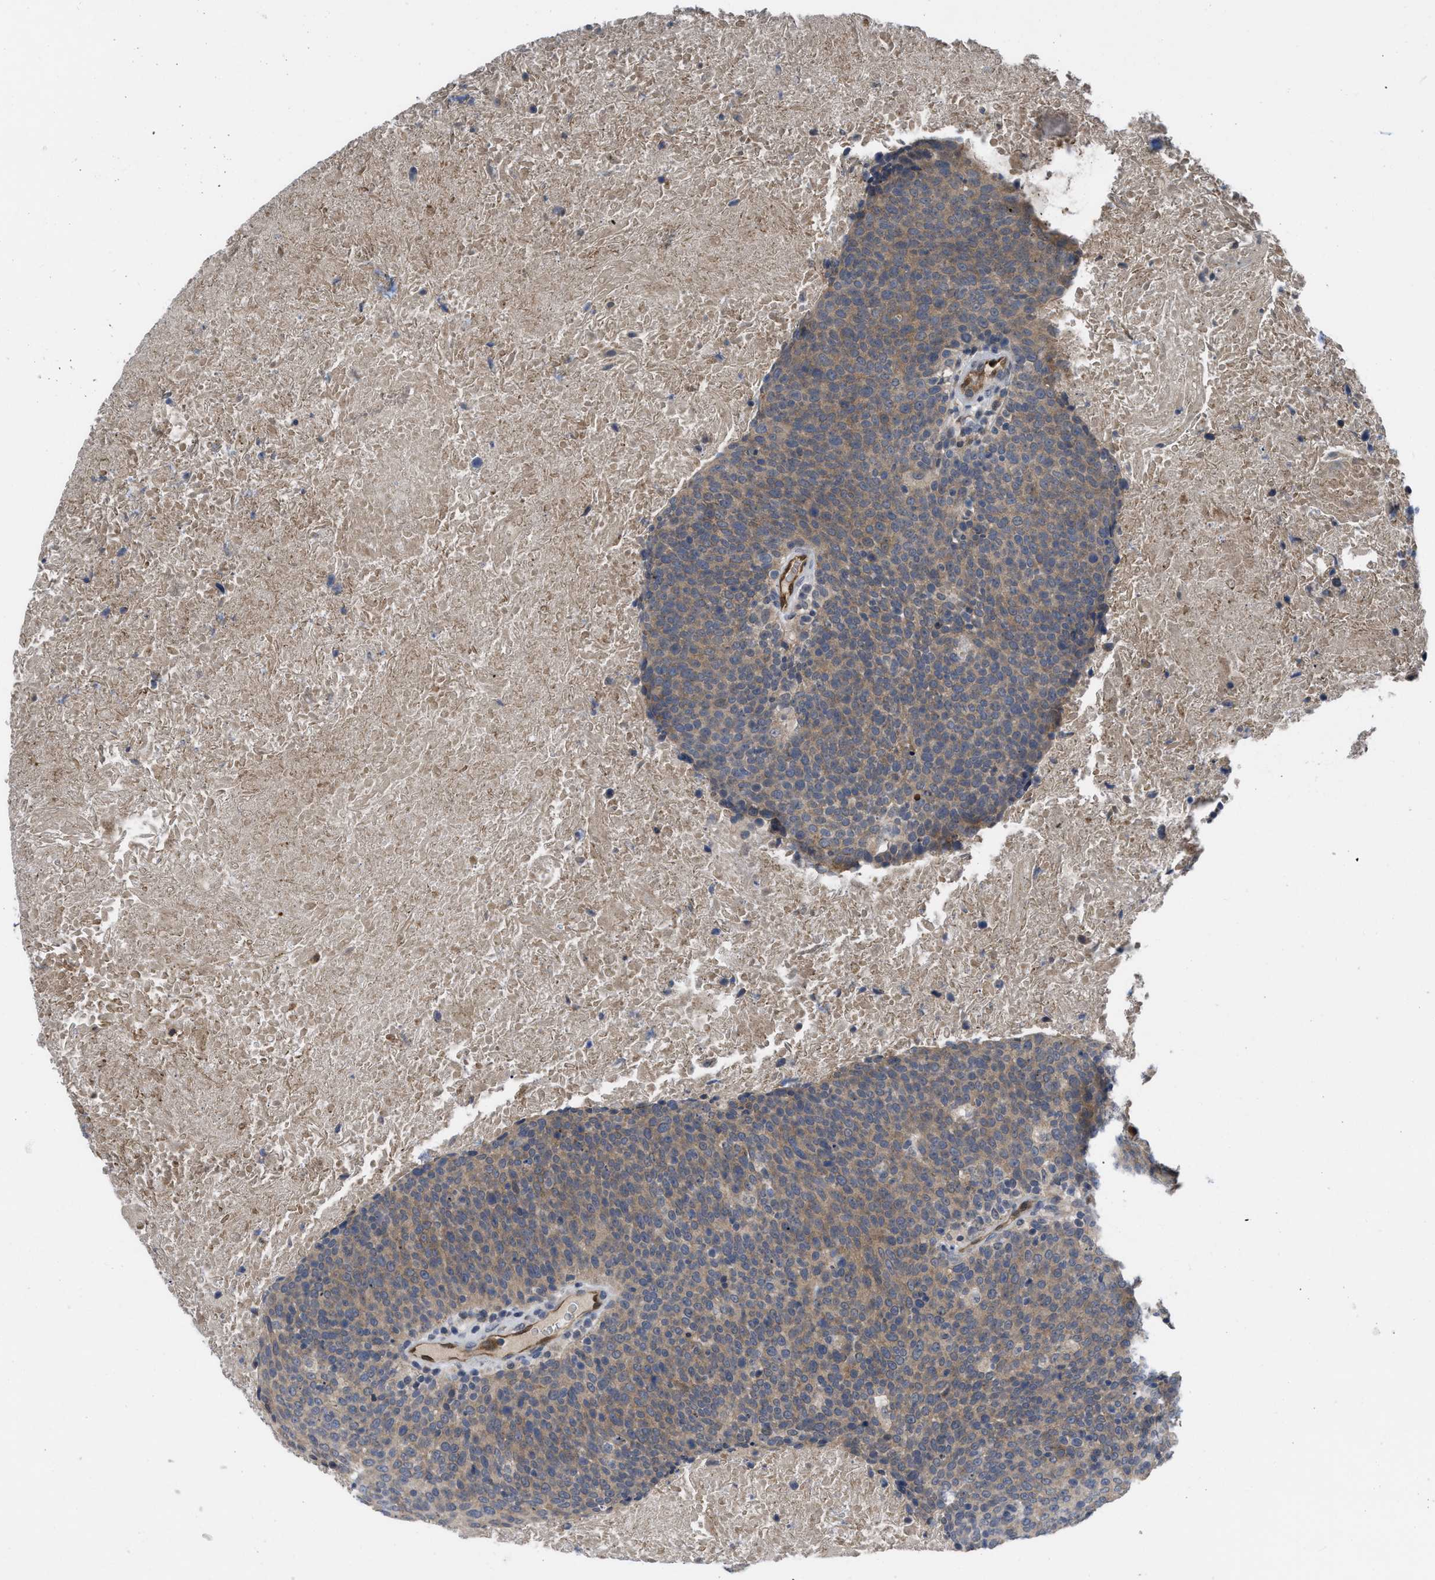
{"staining": {"intensity": "weak", "quantity": ">75%", "location": "cytoplasmic/membranous"}, "tissue": "head and neck cancer", "cell_type": "Tumor cells", "image_type": "cancer", "snomed": [{"axis": "morphology", "description": "Squamous cell carcinoma, NOS"}, {"axis": "morphology", "description": "Squamous cell carcinoma, metastatic, NOS"}, {"axis": "topography", "description": "Lymph node"}, {"axis": "topography", "description": "Head-Neck"}], "caption": "Immunohistochemical staining of human head and neck squamous cell carcinoma reveals low levels of weak cytoplasmic/membranous expression in about >75% of tumor cells.", "gene": "LDAF1", "patient": {"sex": "male", "age": 62}}